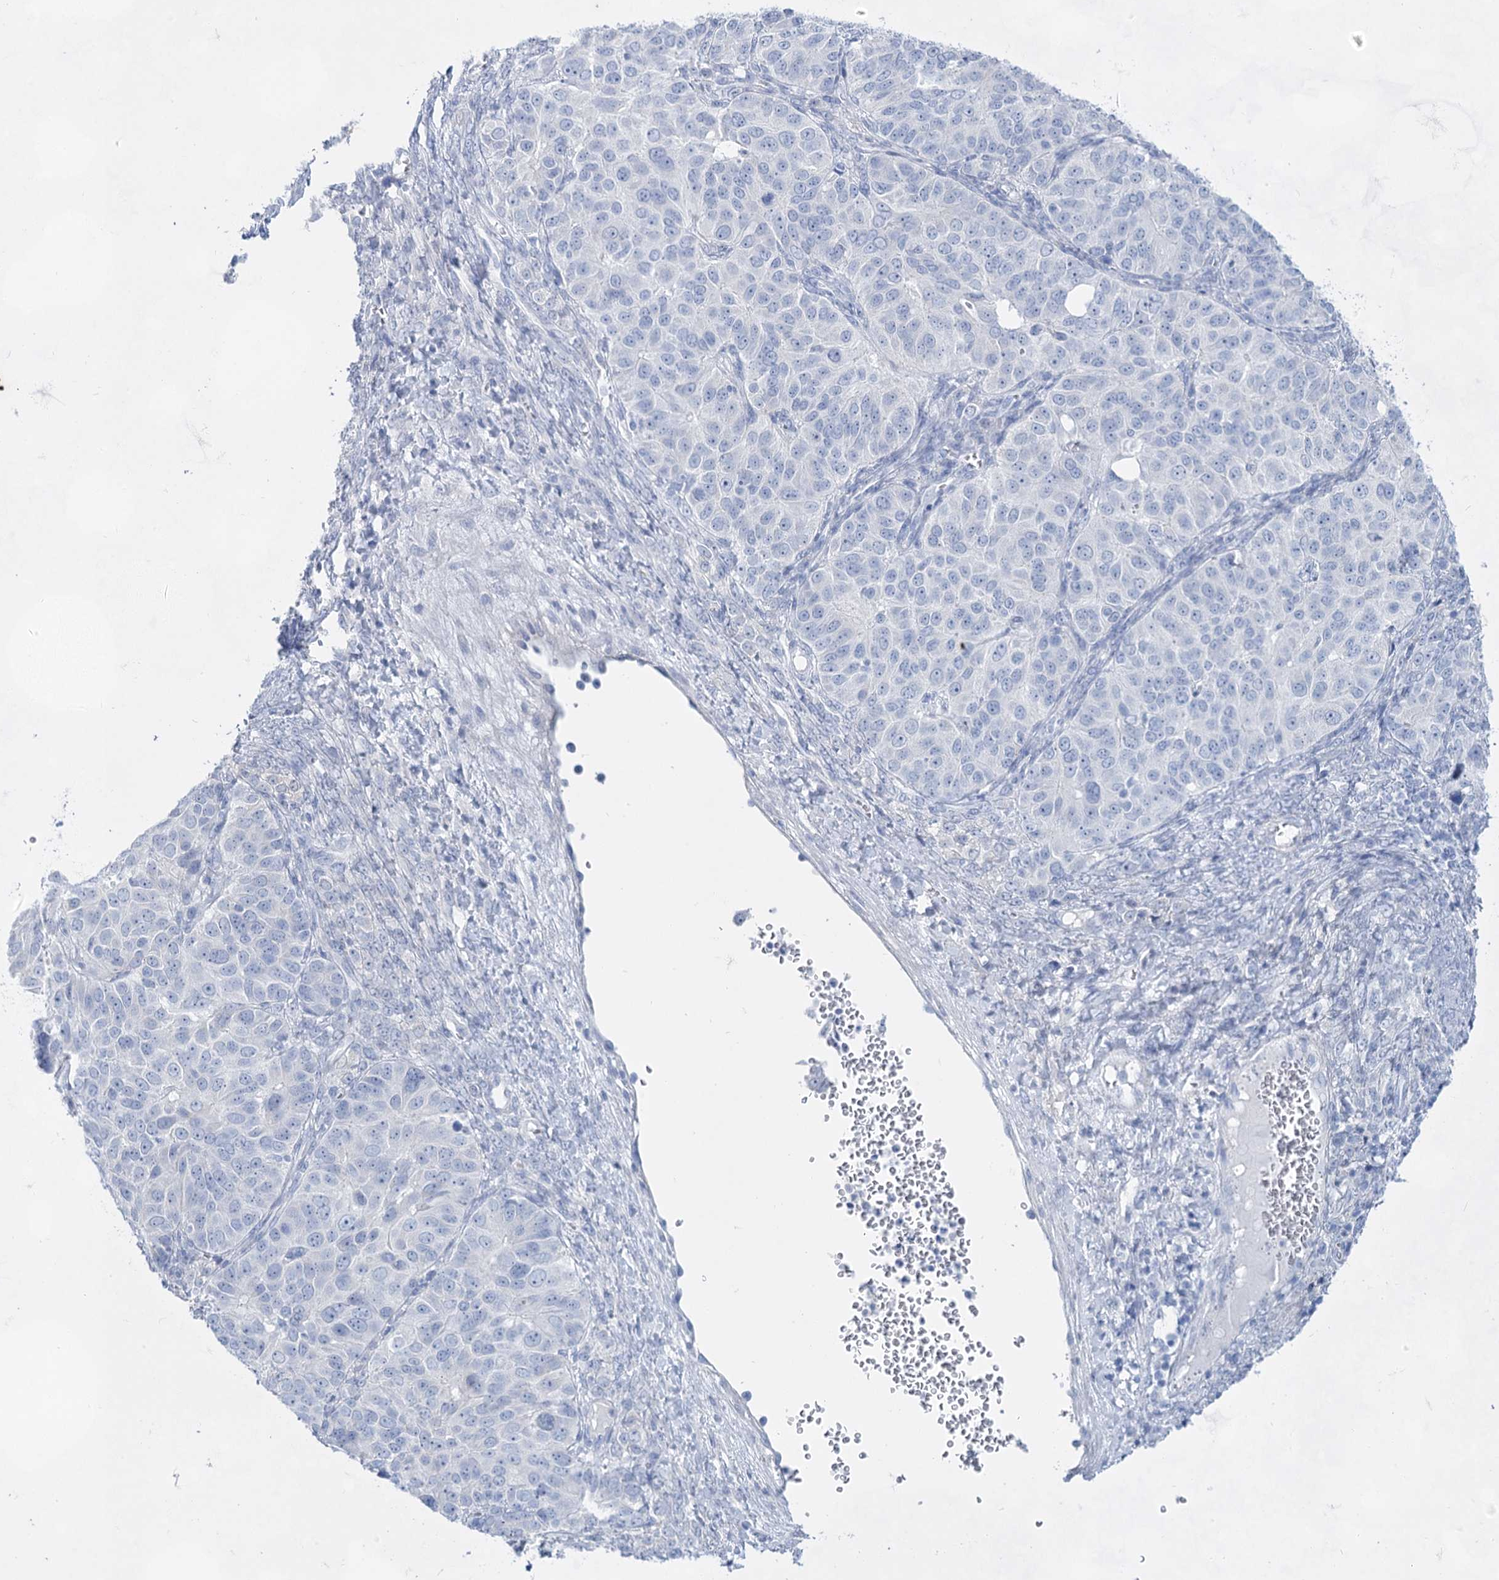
{"staining": {"intensity": "negative", "quantity": "none", "location": "none"}, "tissue": "ovarian cancer", "cell_type": "Tumor cells", "image_type": "cancer", "snomed": [{"axis": "morphology", "description": "Carcinoma, endometroid"}, {"axis": "topography", "description": "Ovary"}], "caption": "Endometroid carcinoma (ovarian) stained for a protein using immunohistochemistry (IHC) demonstrates no expression tumor cells.", "gene": "ACRV1", "patient": {"sex": "female", "age": 51}}